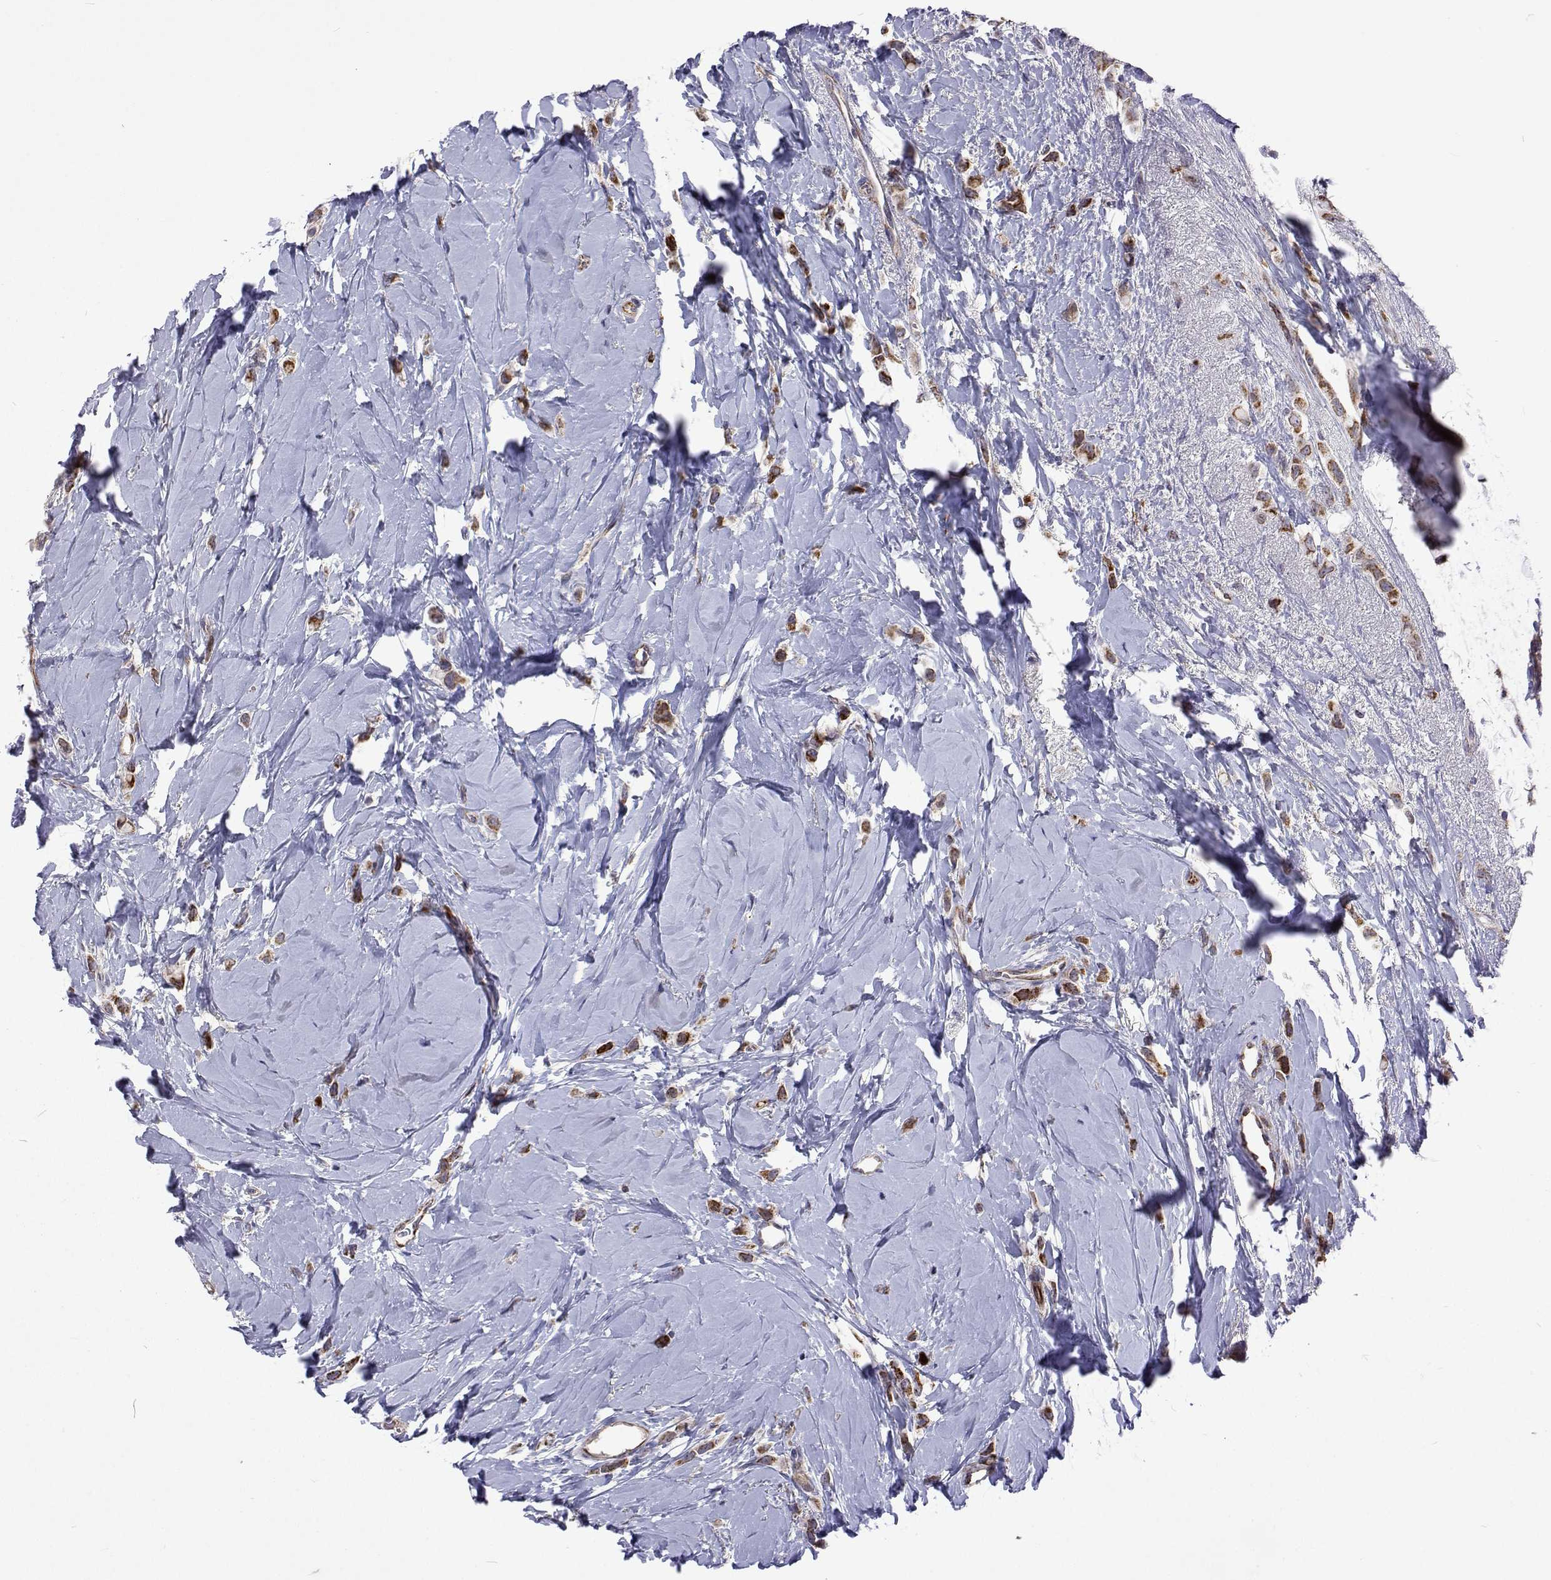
{"staining": {"intensity": "moderate", "quantity": ">75%", "location": "cytoplasmic/membranous"}, "tissue": "breast cancer", "cell_type": "Tumor cells", "image_type": "cancer", "snomed": [{"axis": "morphology", "description": "Lobular carcinoma"}, {"axis": "topography", "description": "Breast"}], "caption": "Moderate cytoplasmic/membranous protein positivity is seen in approximately >75% of tumor cells in breast cancer.", "gene": "DHTKD1", "patient": {"sex": "female", "age": 66}}